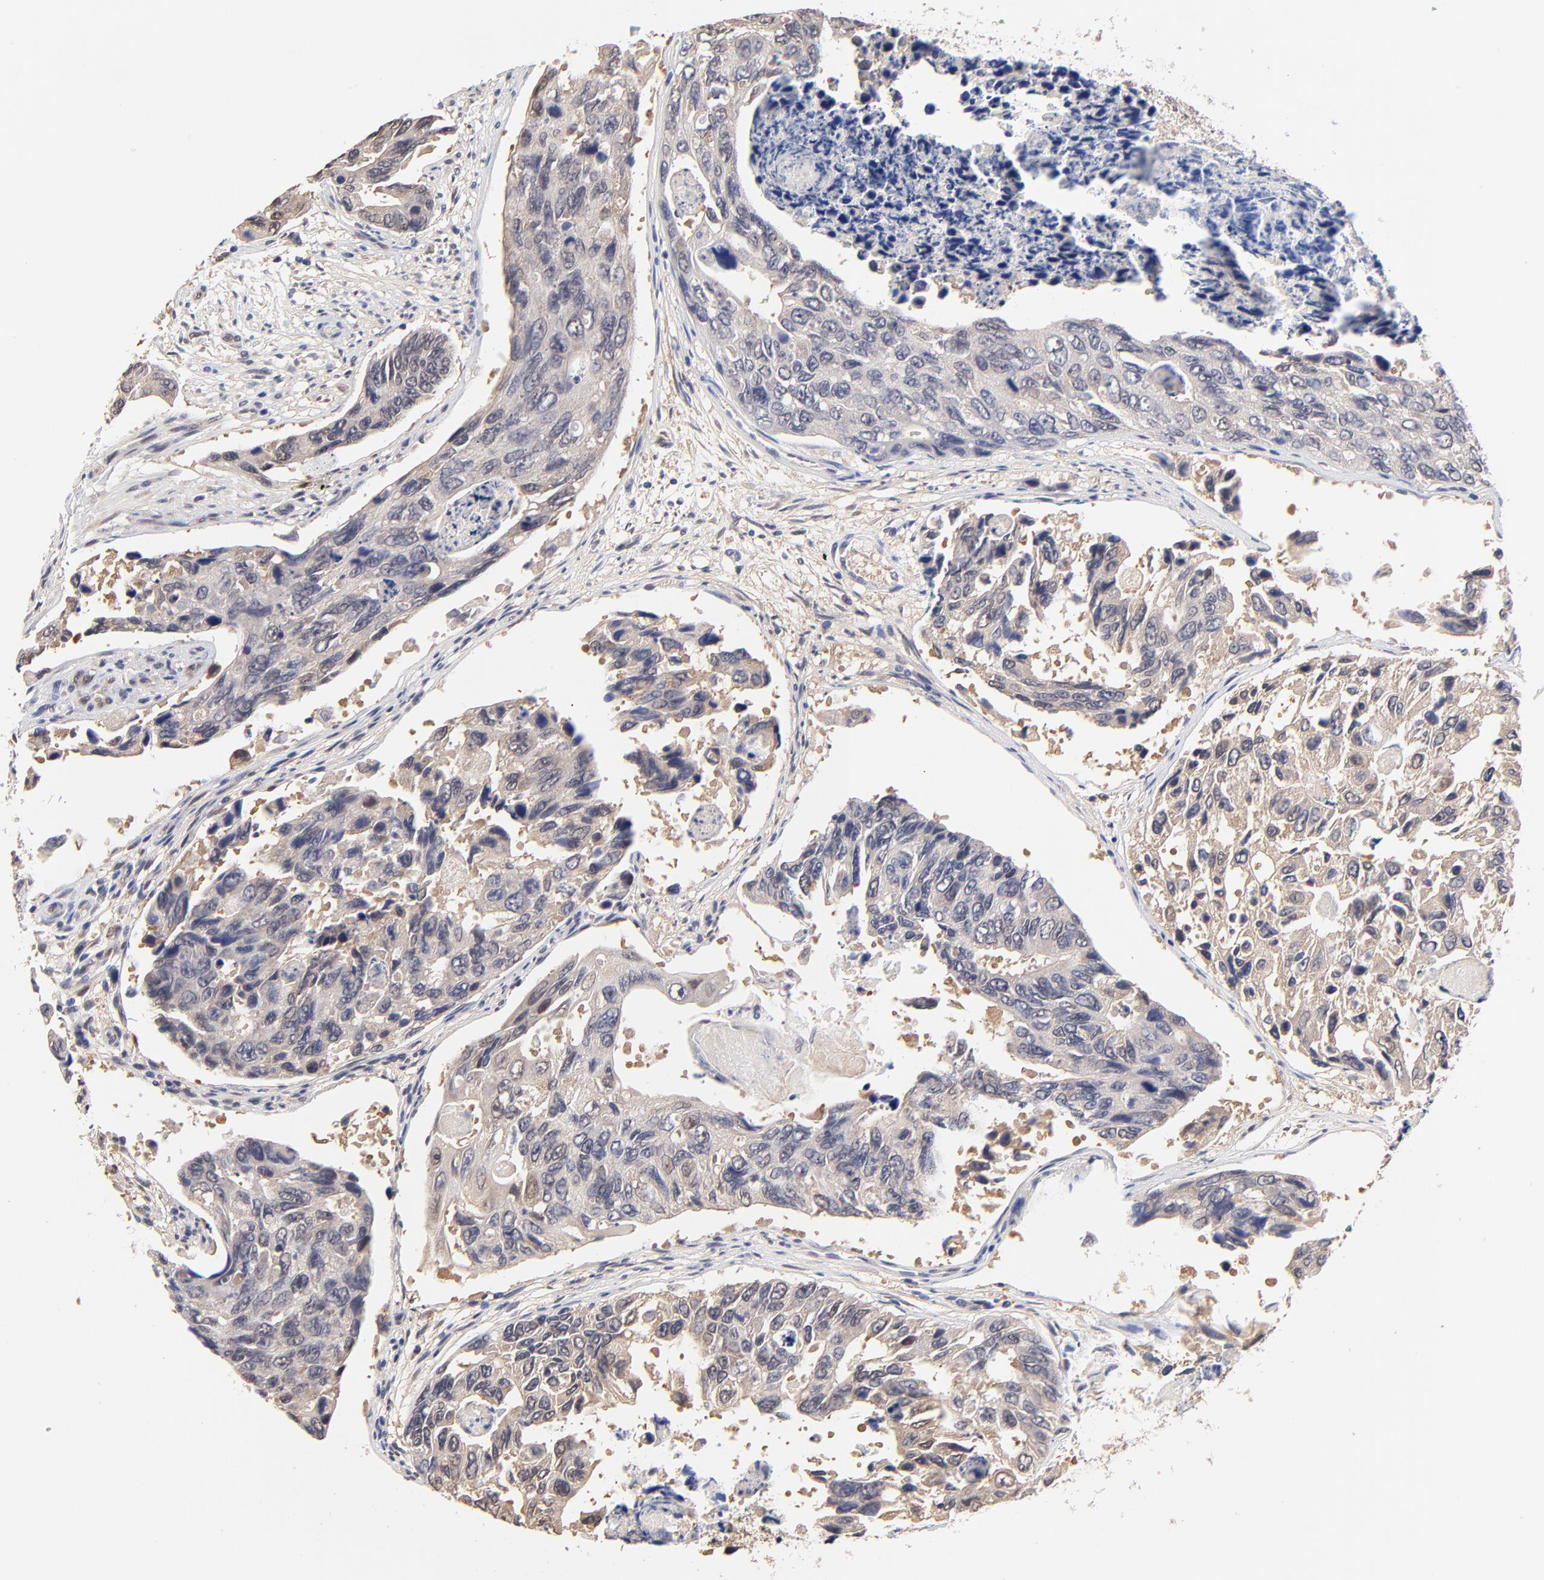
{"staining": {"intensity": "weak", "quantity": ">75%", "location": "cytoplasmic/membranous"}, "tissue": "colorectal cancer", "cell_type": "Tumor cells", "image_type": "cancer", "snomed": [{"axis": "morphology", "description": "Adenocarcinoma, NOS"}, {"axis": "topography", "description": "Colon"}], "caption": "This histopathology image displays immunohistochemistry (IHC) staining of human adenocarcinoma (colorectal), with low weak cytoplasmic/membranous staining in approximately >75% of tumor cells.", "gene": "TXNL1", "patient": {"sex": "female", "age": 86}}